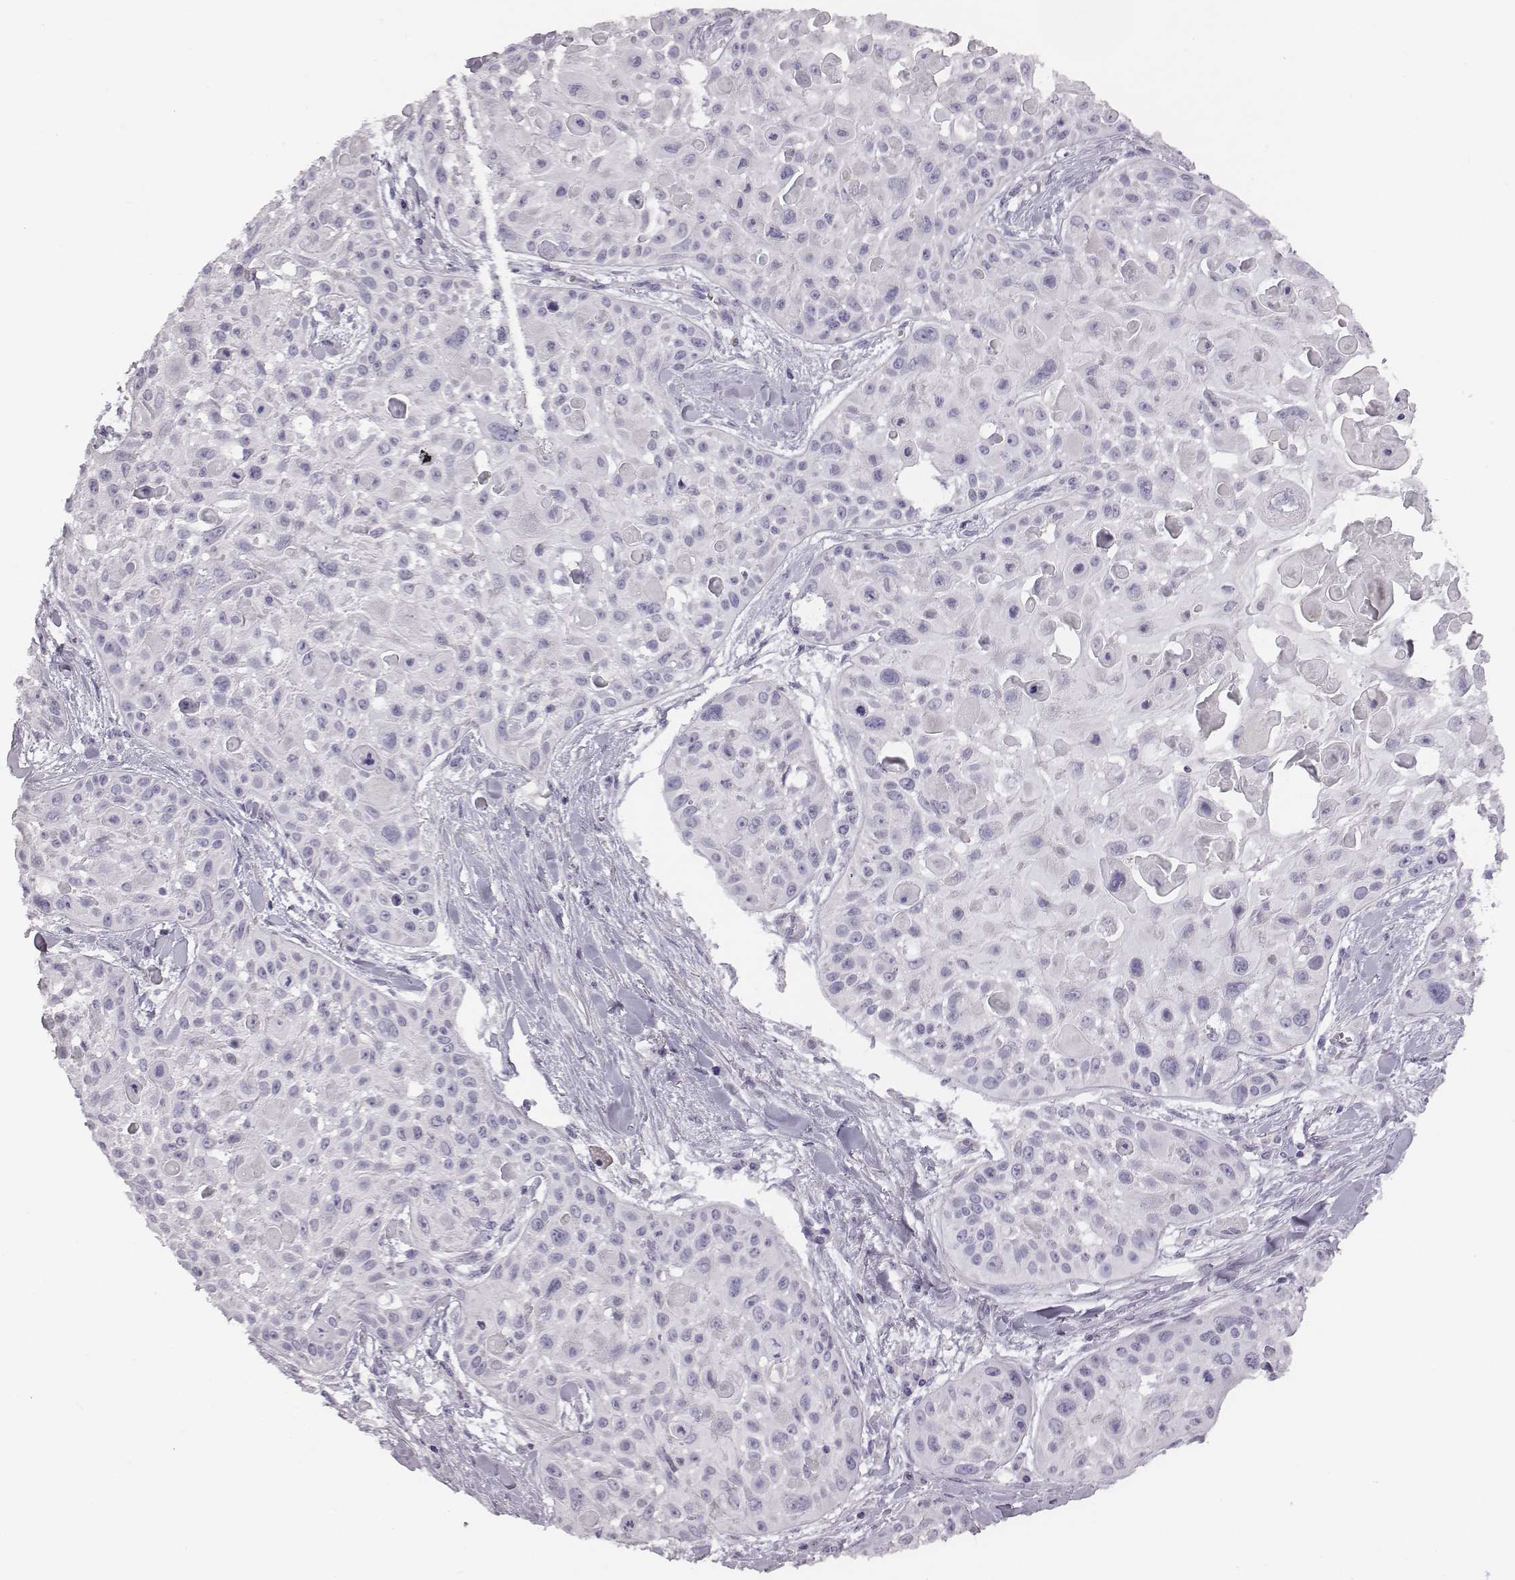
{"staining": {"intensity": "negative", "quantity": "none", "location": "none"}, "tissue": "skin cancer", "cell_type": "Tumor cells", "image_type": "cancer", "snomed": [{"axis": "morphology", "description": "Squamous cell carcinoma, NOS"}, {"axis": "topography", "description": "Skin"}, {"axis": "topography", "description": "Anal"}], "caption": "Immunohistochemical staining of skin cancer reveals no significant staining in tumor cells. (Stains: DAB immunohistochemistry (IHC) with hematoxylin counter stain, Microscopy: brightfield microscopy at high magnification).", "gene": "ADAM7", "patient": {"sex": "female", "age": 75}}